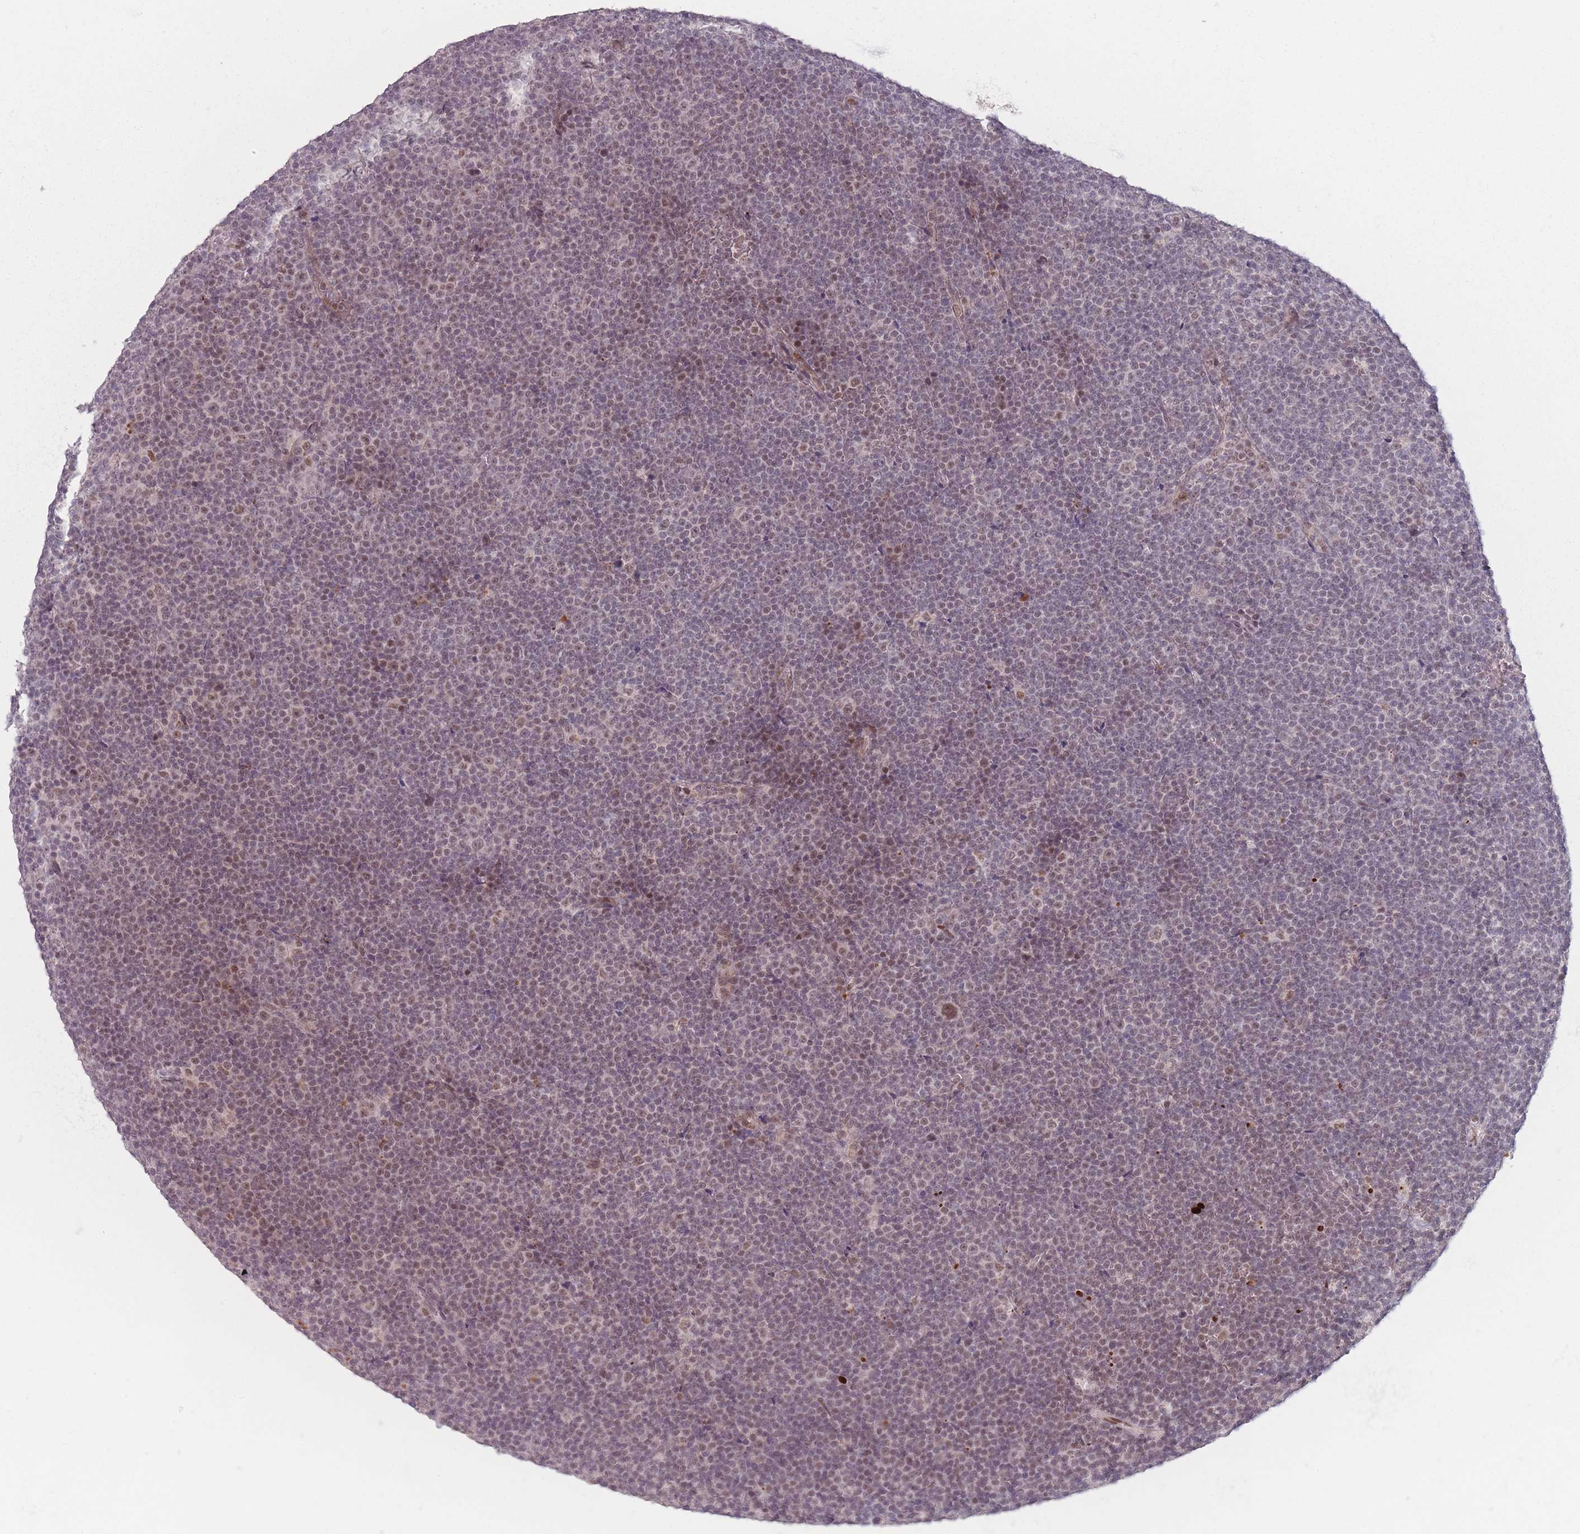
{"staining": {"intensity": "moderate", "quantity": "25%-75%", "location": "nuclear"}, "tissue": "lymphoma", "cell_type": "Tumor cells", "image_type": "cancer", "snomed": [{"axis": "morphology", "description": "Malignant lymphoma, non-Hodgkin's type, Low grade"}, {"axis": "topography", "description": "Lymph node"}], "caption": "Immunohistochemistry micrograph of human lymphoma stained for a protein (brown), which exhibits medium levels of moderate nuclear expression in about 25%-75% of tumor cells.", "gene": "OR10C1", "patient": {"sex": "female", "age": 67}}